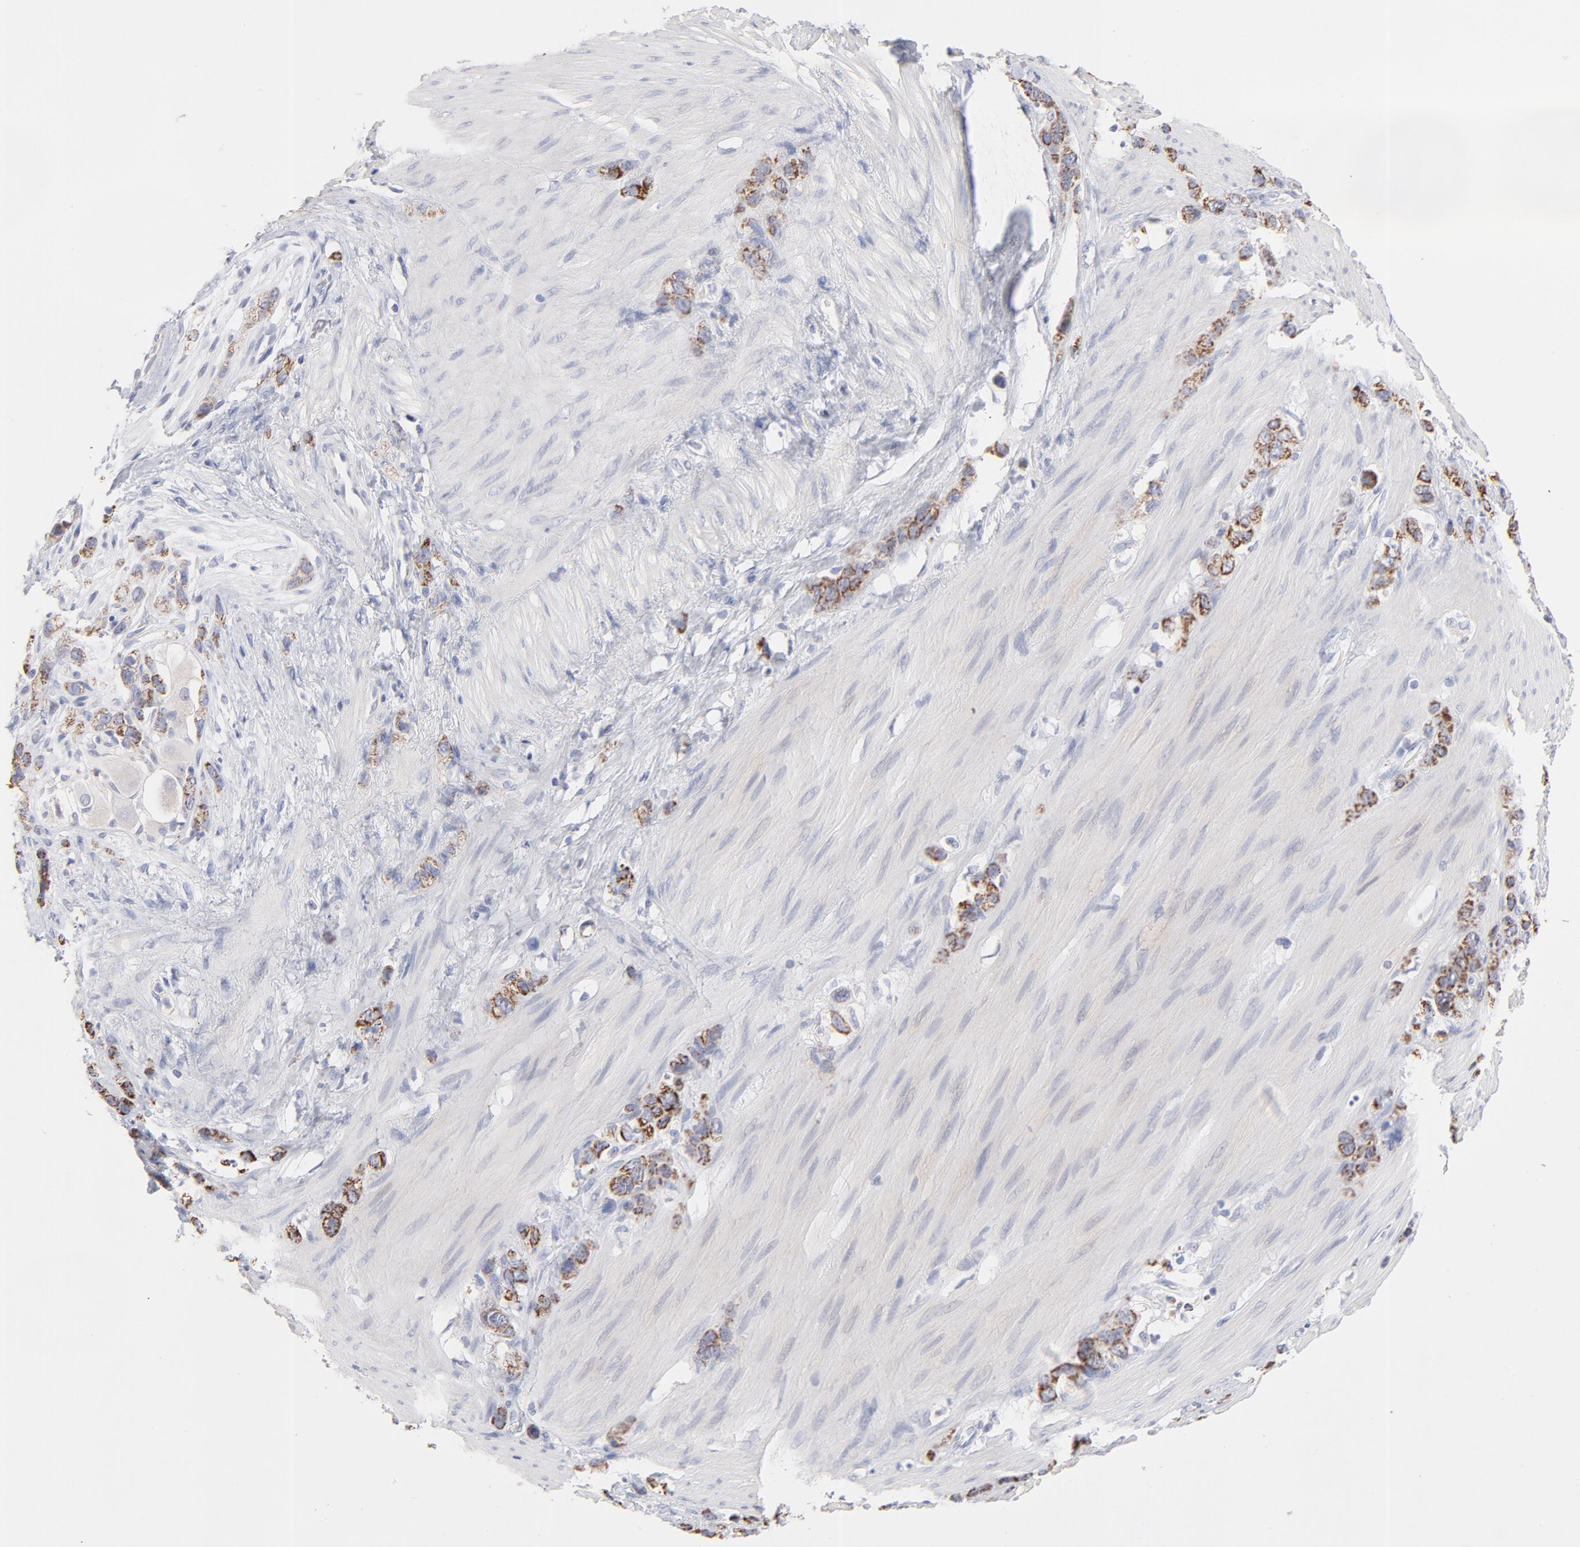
{"staining": {"intensity": "strong", "quantity": ">75%", "location": "cytoplasmic/membranous"}, "tissue": "stomach cancer", "cell_type": "Tumor cells", "image_type": "cancer", "snomed": [{"axis": "morphology", "description": "Normal tissue, NOS"}, {"axis": "morphology", "description": "Adenocarcinoma, NOS"}, {"axis": "morphology", "description": "Adenocarcinoma, High grade"}, {"axis": "topography", "description": "Stomach, upper"}, {"axis": "topography", "description": "Stomach"}], "caption": "This photomicrograph demonstrates stomach cancer (adenocarcinoma) stained with immunohistochemistry (IHC) to label a protein in brown. The cytoplasmic/membranous of tumor cells show strong positivity for the protein. Nuclei are counter-stained blue.", "gene": "TST", "patient": {"sex": "female", "age": 65}}